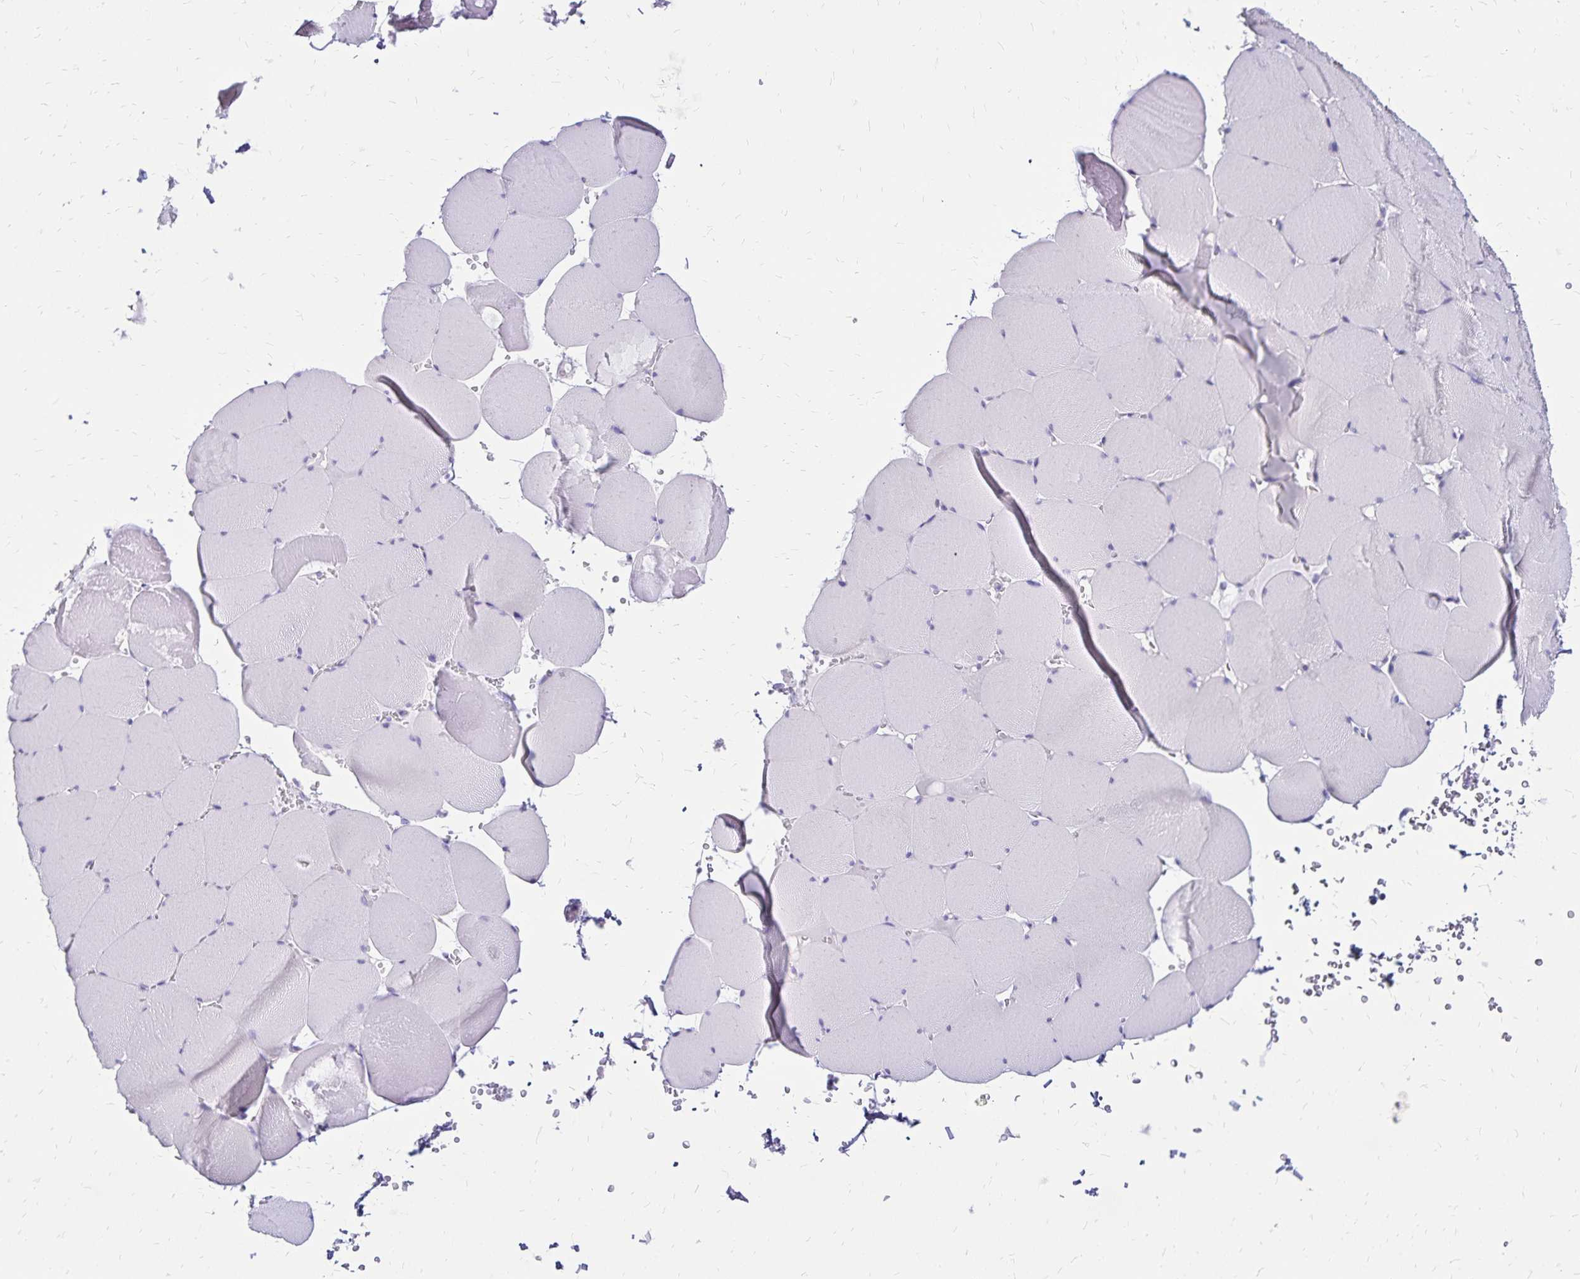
{"staining": {"intensity": "negative", "quantity": "none", "location": "none"}, "tissue": "skeletal muscle", "cell_type": "Myocytes", "image_type": "normal", "snomed": [{"axis": "morphology", "description": "Normal tissue, NOS"}, {"axis": "topography", "description": "Skeletal muscle"}, {"axis": "topography", "description": "Head-Neck"}], "caption": "A high-resolution photomicrograph shows immunohistochemistry (IHC) staining of unremarkable skeletal muscle, which demonstrates no significant staining in myocytes. The staining is performed using DAB brown chromogen with nuclei counter-stained in using hematoxylin.", "gene": "LIN28B", "patient": {"sex": "male", "age": 66}}